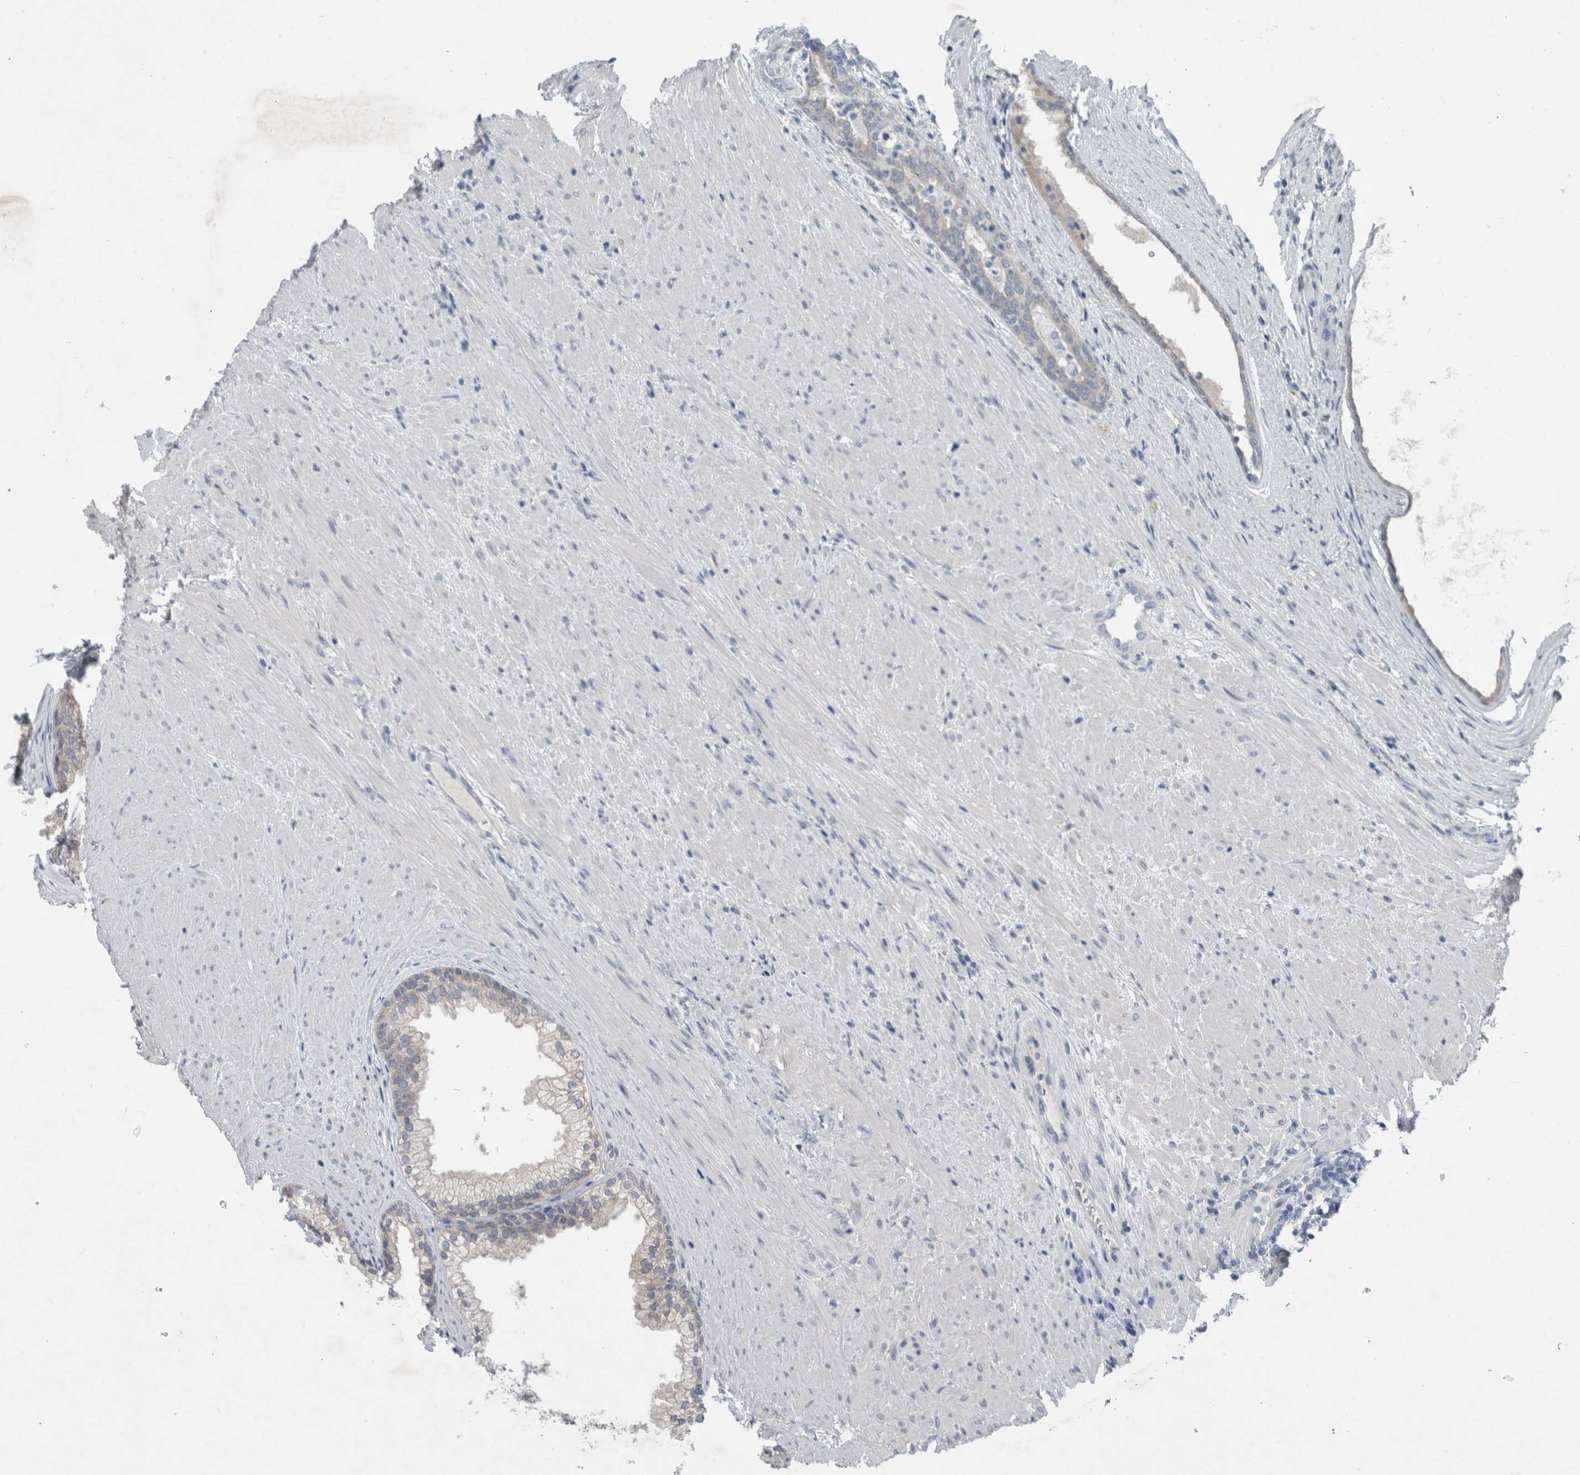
{"staining": {"intensity": "negative", "quantity": "none", "location": "none"}, "tissue": "prostate", "cell_type": "Glandular cells", "image_type": "normal", "snomed": [{"axis": "morphology", "description": "Normal tissue, NOS"}, {"axis": "topography", "description": "Prostate"}], "caption": "This is an IHC histopathology image of normal human prostate. There is no positivity in glandular cells.", "gene": "FAM83H", "patient": {"sex": "male", "age": 76}}